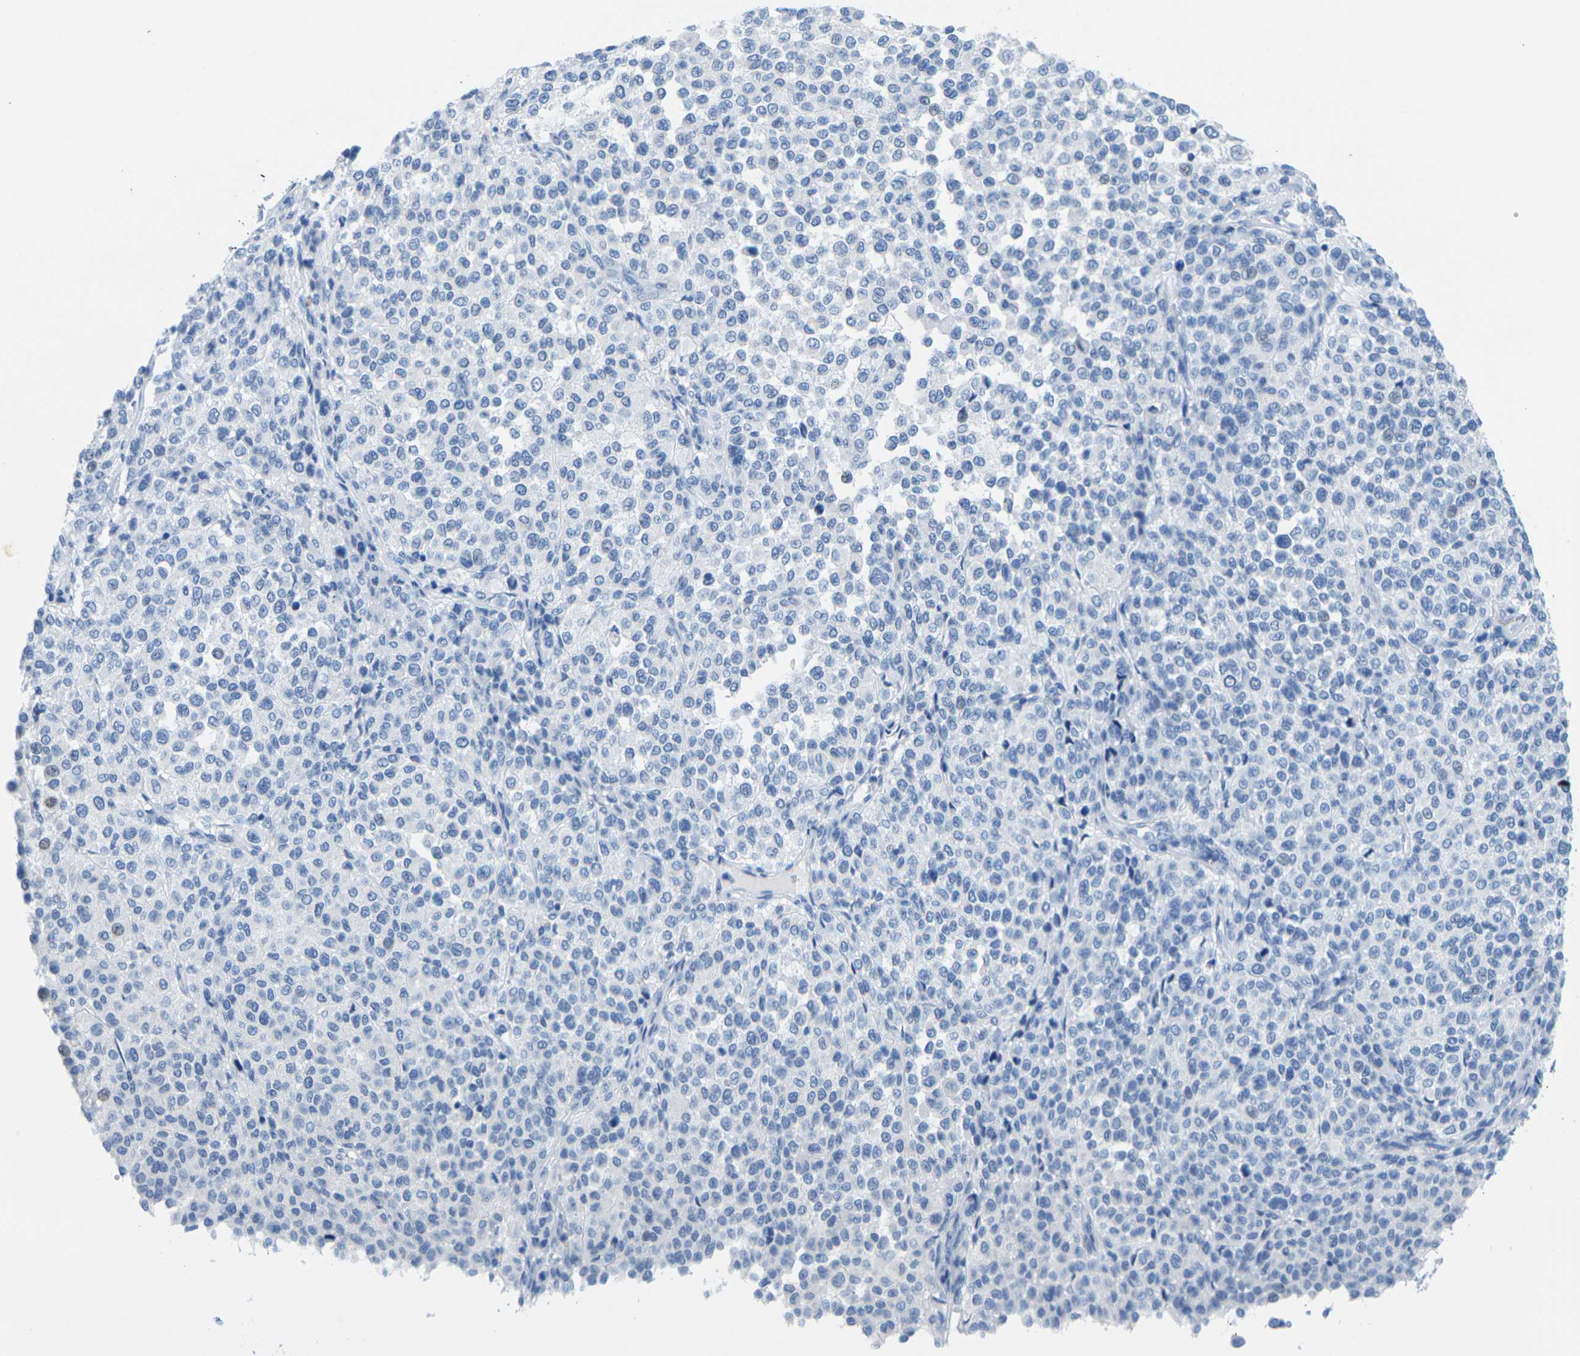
{"staining": {"intensity": "negative", "quantity": "none", "location": "none"}, "tissue": "melanoma", "cell_type": "Tumor cells", "image_type": "cancer", "snomed": [{"axis": "morphology", "description": "Malignant melanoma, Metastatic site"}, {"axis": "topography", "description": "Pancreas"}], "caption": "IHC of malignant melanoma (metastatic site) displays no positivity in tumor cells.", "gene": "SLC12A1", "patient": {"sex": "female", "age": 30}}